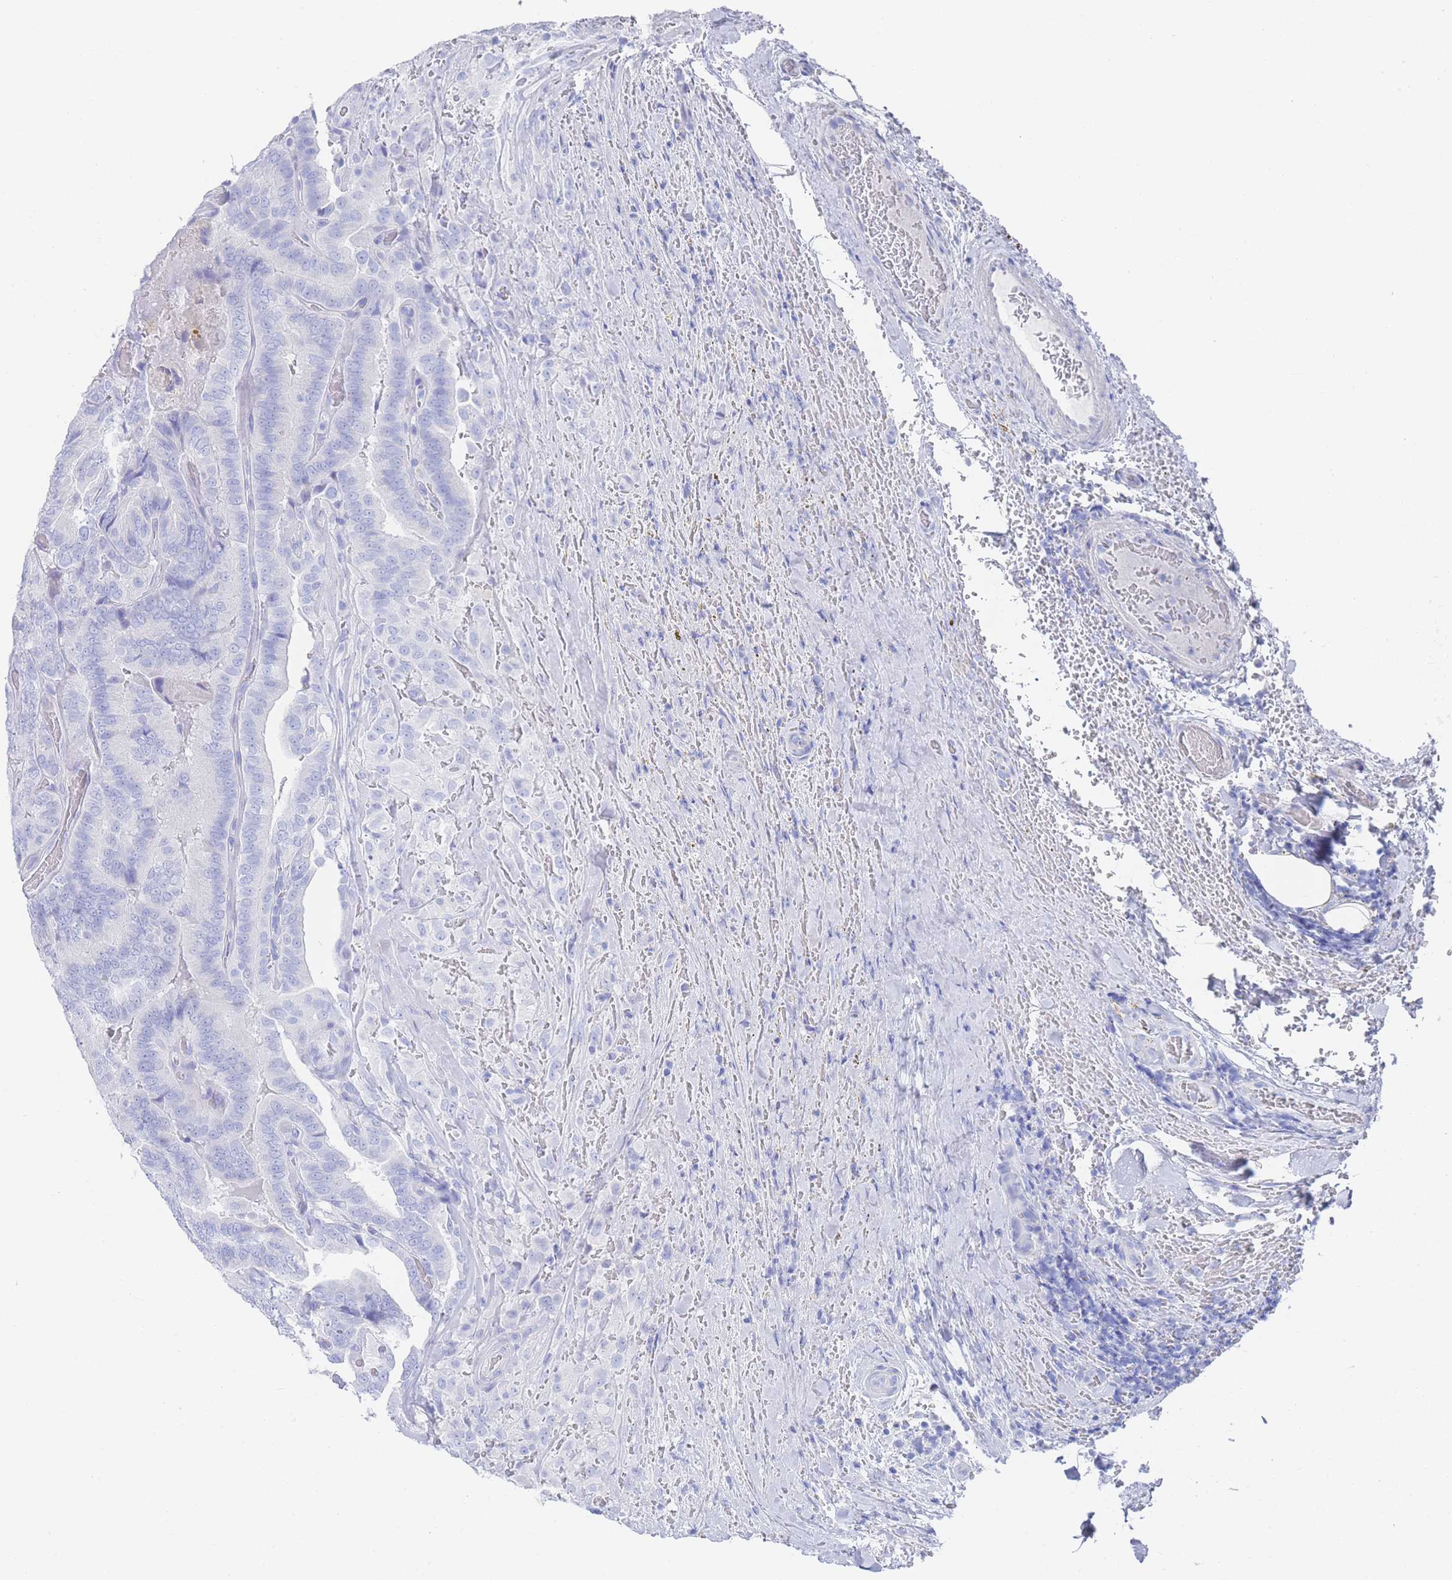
{"staining": {"intensity": "negative", "quantity": "none", "location": "none"}, "tissue": "thyroid cancer", "cell_type": "Tumor cells", "image_type": "cancer", "snomed": [{"axis": "morphology", "description": "Papillary adenocarcinoma, NOS"}, {"axis": "topography", "description": "Thyroid gland"}], "caption": "Papillary adenocarcinoma (thyroid) was stained to show a protein in brown. There is no significant expression in tumor cells. (DAB (3,3'-diaminobenzidine) IHC visualized using brightfield microscopy, high magnification).", "gene": "LRRC37A", "patient": {"sex": "male", "age": 61}}